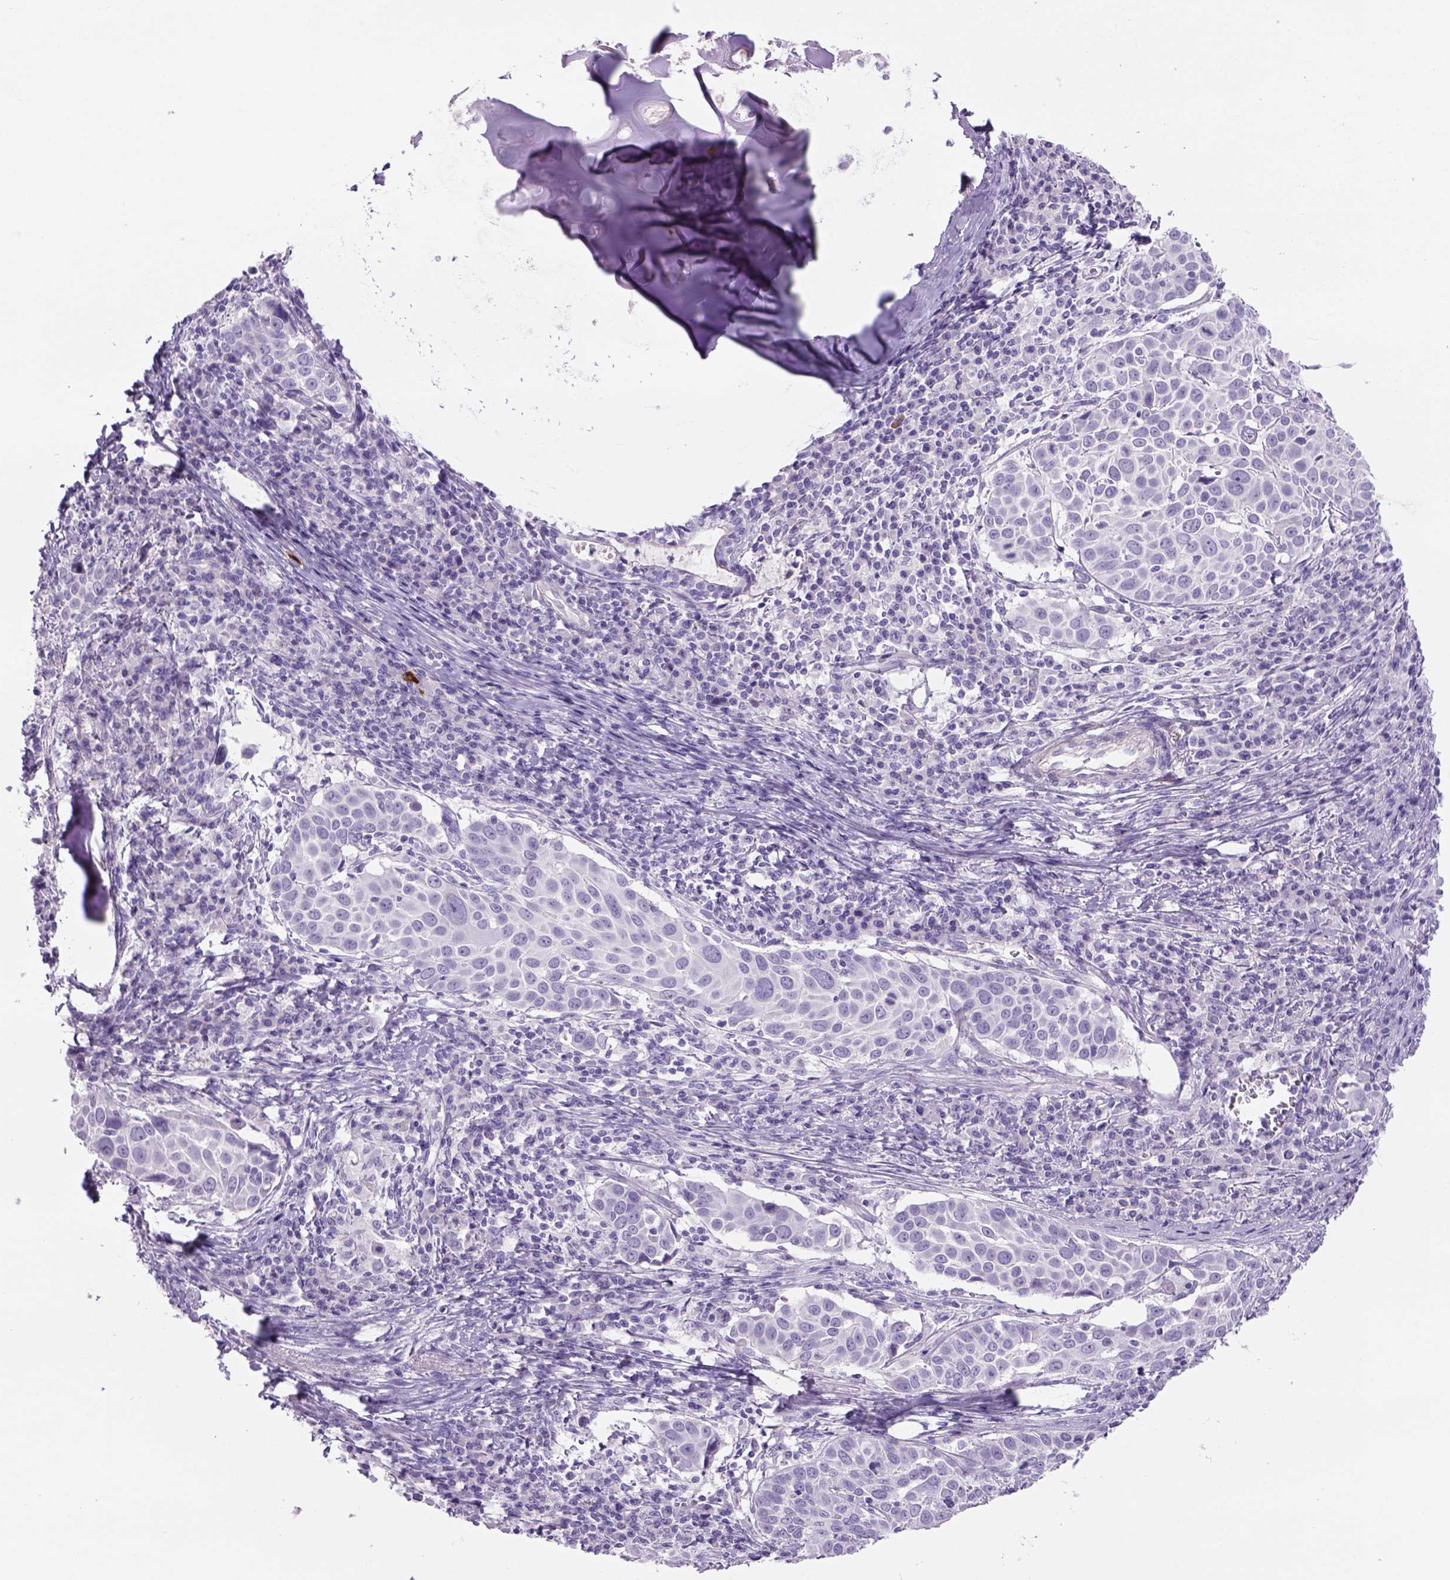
{"staining": {"intensity": "negative", "quantity": "none", "location": "none"}, "tissue": "lung cancer", "cell_type": "Tumor cells", "image_type": "cancer", "snomed": [{"axis": "morphology", "description": "Squamous cell carcinoma, NOS"}, {"axis": "topography", "description": "Lung"}], "caption": "Immunohistochemical staining of human lung cancer (squamous cell carcinoma) exhibits no significant expression in tumor cells.", "gene": "TENM4", "patient": {"sex": "male", "age": 57}}